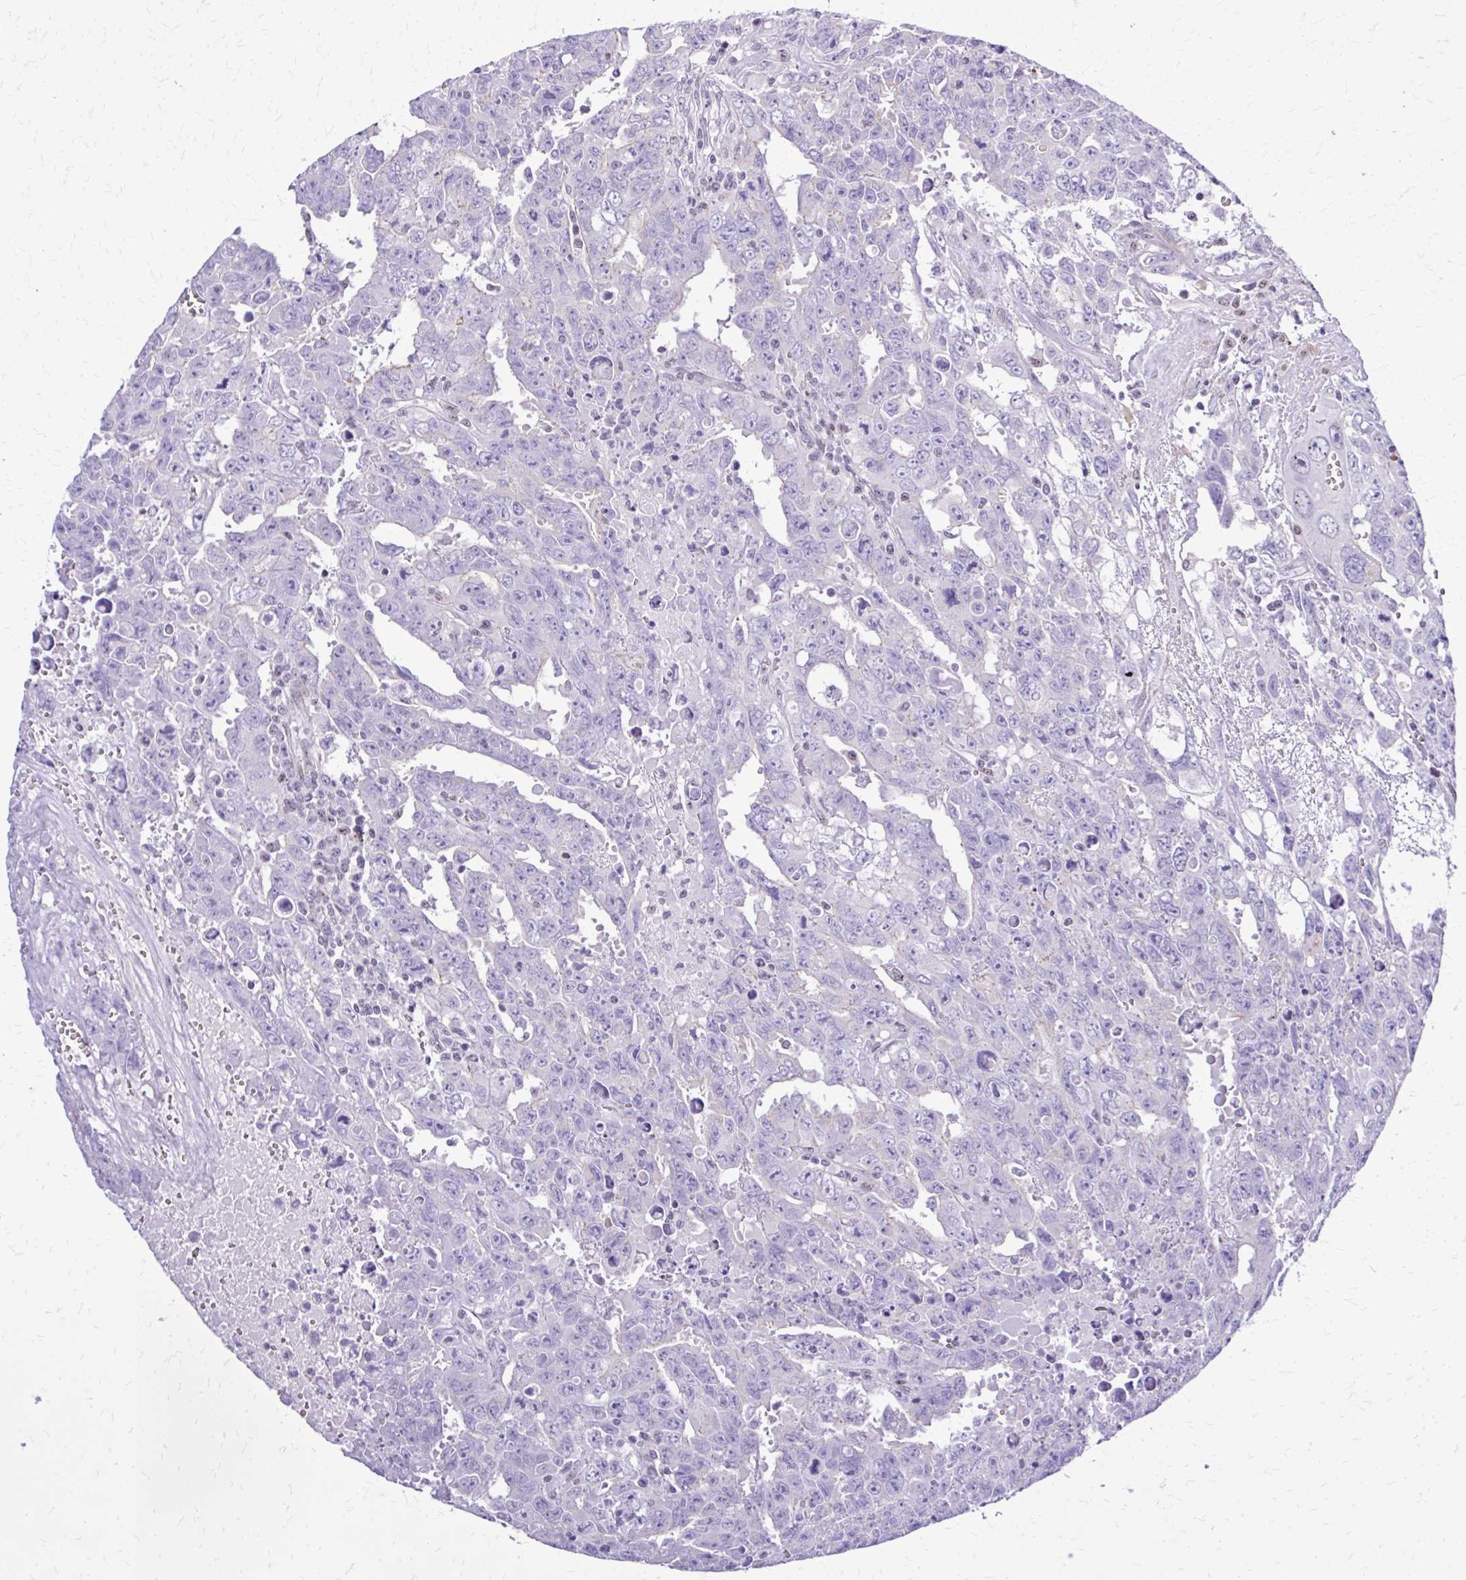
{"staining": {"intensity": "negative", "quantity": "none", "location": "none"}, "tissue": "testis cancer", "cell_type": "Tumor cells", "image_type": "cancer", "snomed": [{"axis": "morphology", "description": "Carcinoma, Embryonal, NOS"}, {"axis": "topography", "description": "Testis"}], "caption": "Immunohistochemistry (IHC) micrograph of testis cancer stained for a protein (brown), which displays no positivity in tumor cells. (DAB IHC visualized using brightfield microscopy, high magnification).", "gene": "RASL11B", "patient": {"sex": "male", "age": 24}}